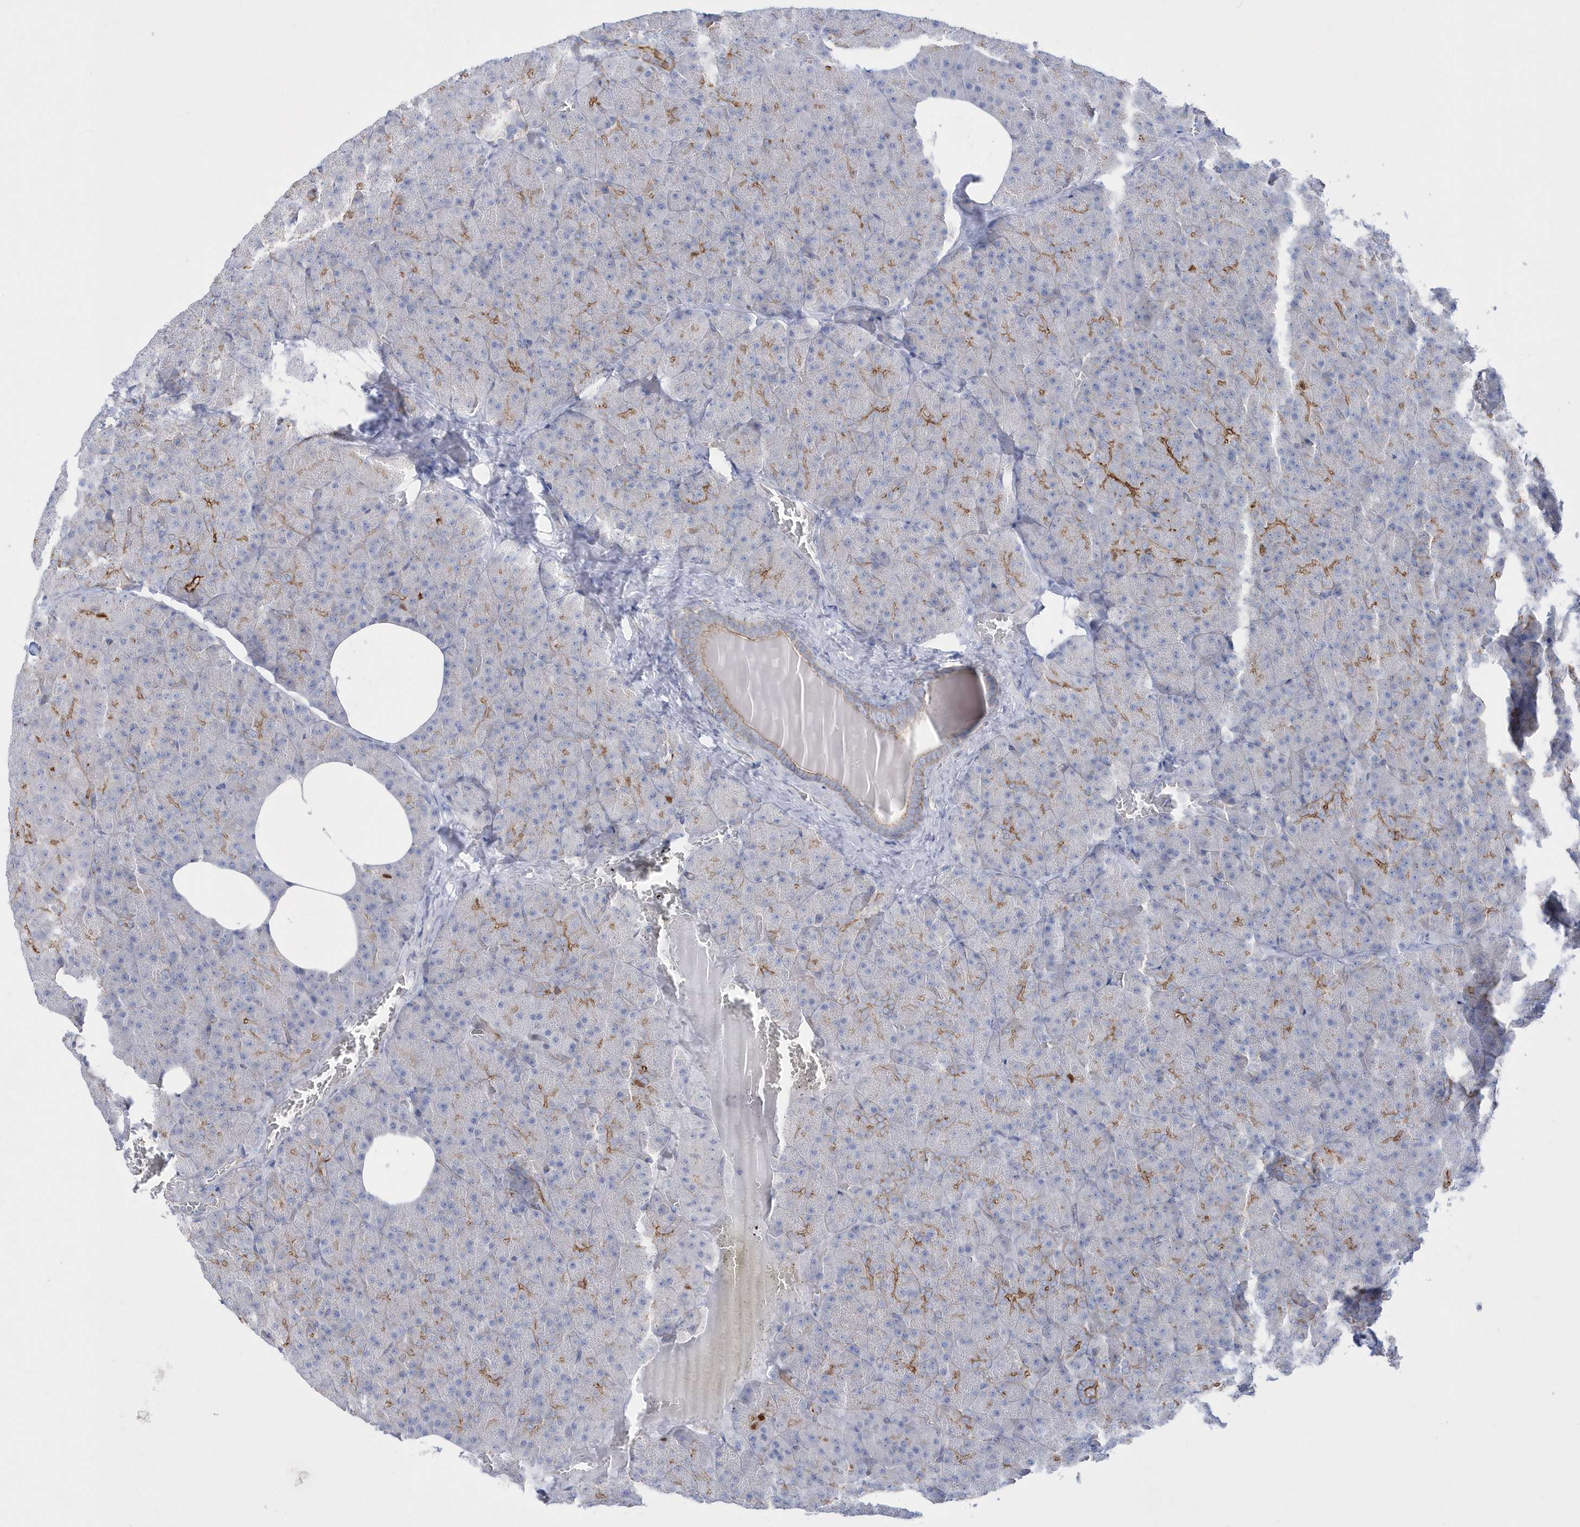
{"staining": {"intensity": "moderate", "quantity": "25%-75%", "location": "cytoplasmic/membranous"}, "tissue": "pancreas", "cell_type": "Exocrine glandular cells", "image_type": "normal", "snomed": [{"axis": "morphology", "description": "Normal tissue, NOS"}, {"axis": "morphology", "description": "Carcinoid, malignant, NOS"}, {"axis": "topography", "description": "Pancreas"}], "caption": "This is an image of immunohistochemistry (IHC) staining of benign pancreas, which shows moderate staining in the cytoplasmic/membranous of exocrine glandular cells.", "gene": "TMCO6", "patient": {"sex": "female", "age": 35}}